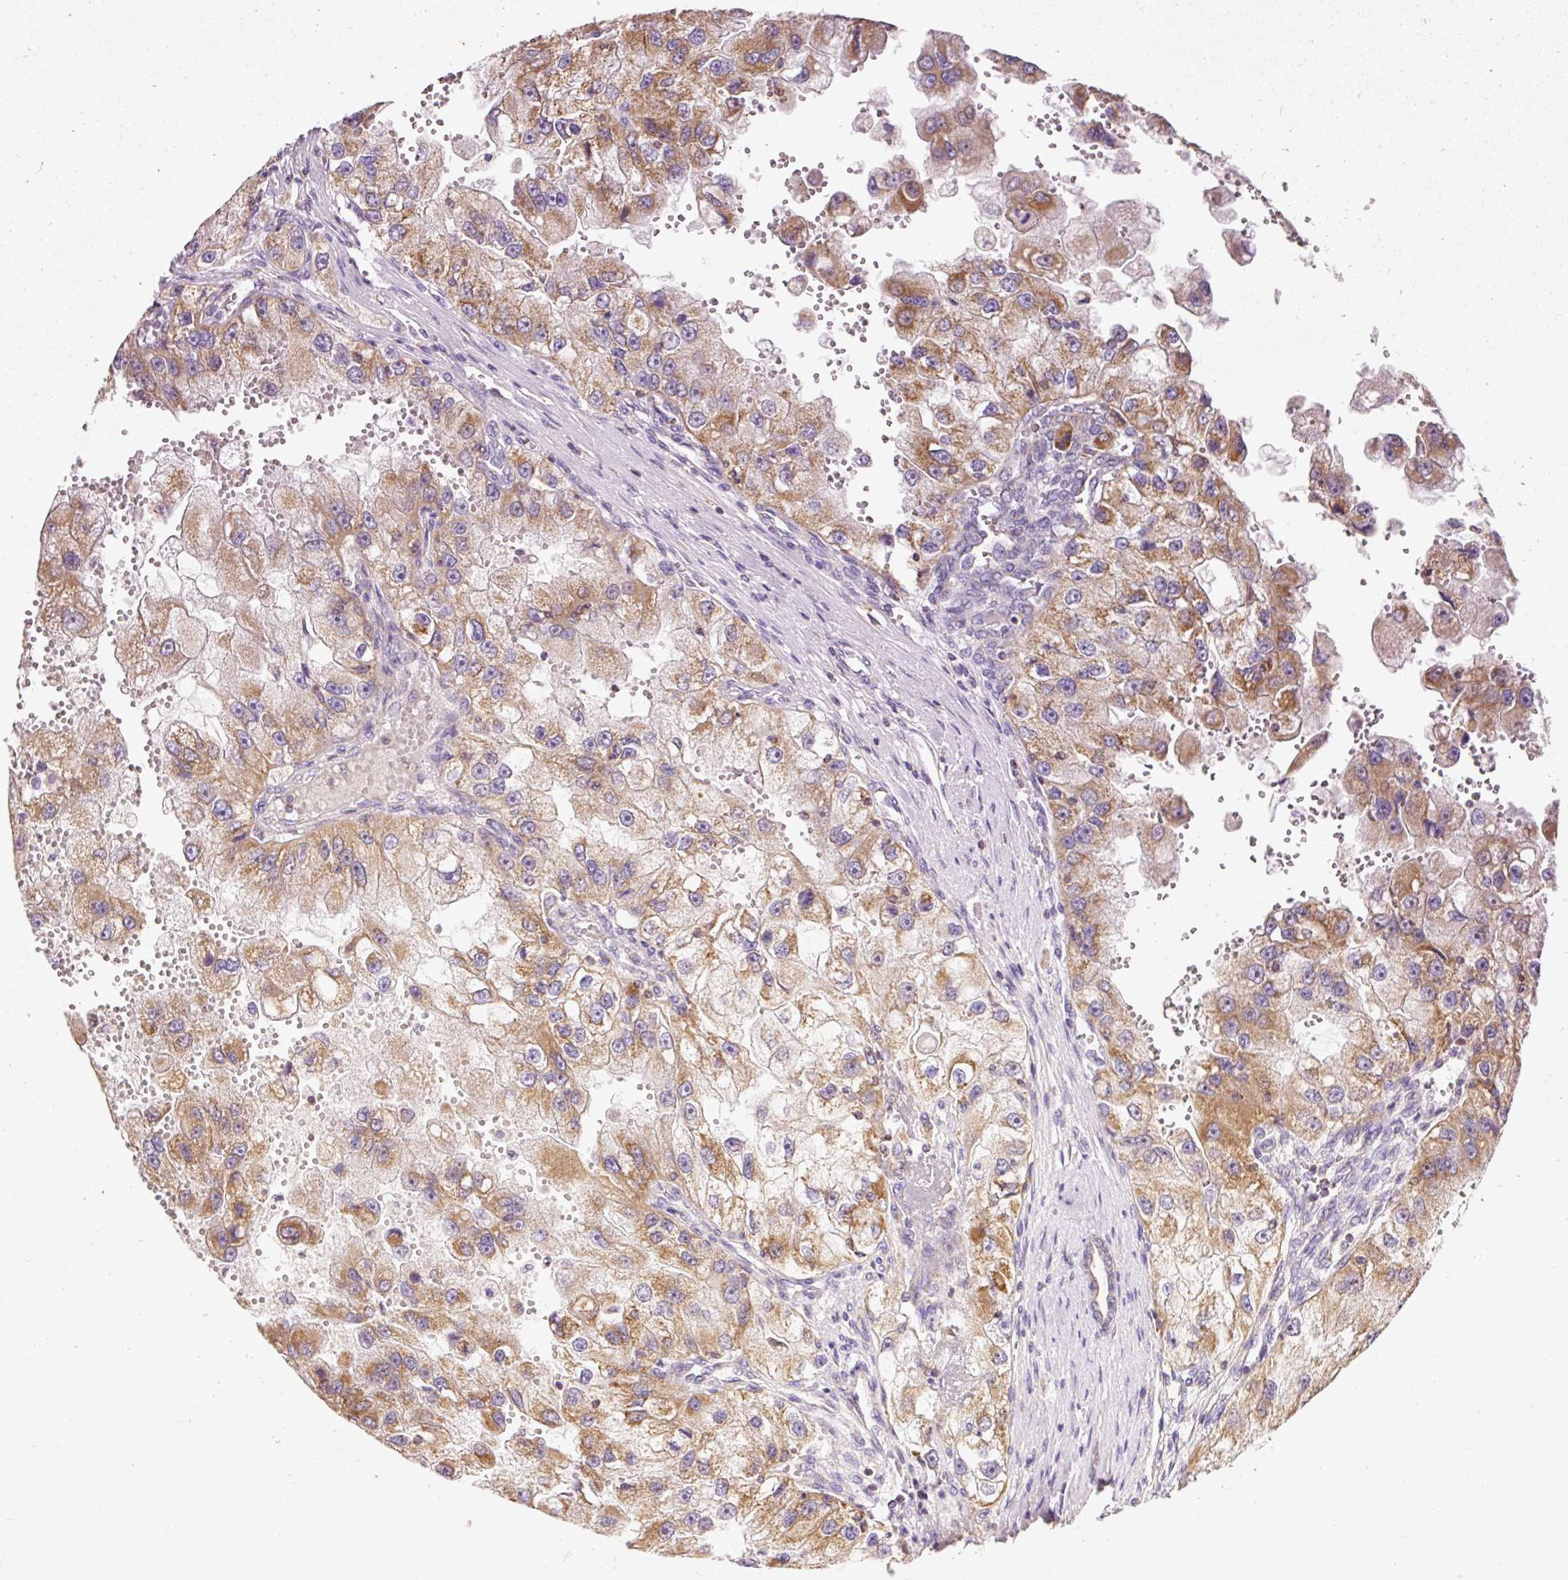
{"staining": {"intensity": "moderate", "quantity": ">75%", "location": "cytoplasmic/membranous"}, "tissue": "renal cancer", "cell_type": "Tumor cells", "image_type": "cancer", "snomed": [{"axis": "morphology", "description": "Adenocarcinoma, NOS"}, {"axis": "topography", "description": "Kidney"}], "caption": "Immunohistochemistry (IHC) (DAB (3,3'-diaminobenzidine)) staining of human adenocarcinoma (renal) demonstrates moderate cytoplasmic/membranous protein positivity in approximately >75% of tumor cells.", "gene": "IMMT", "patient": {"sex": "male", "age": 63}}